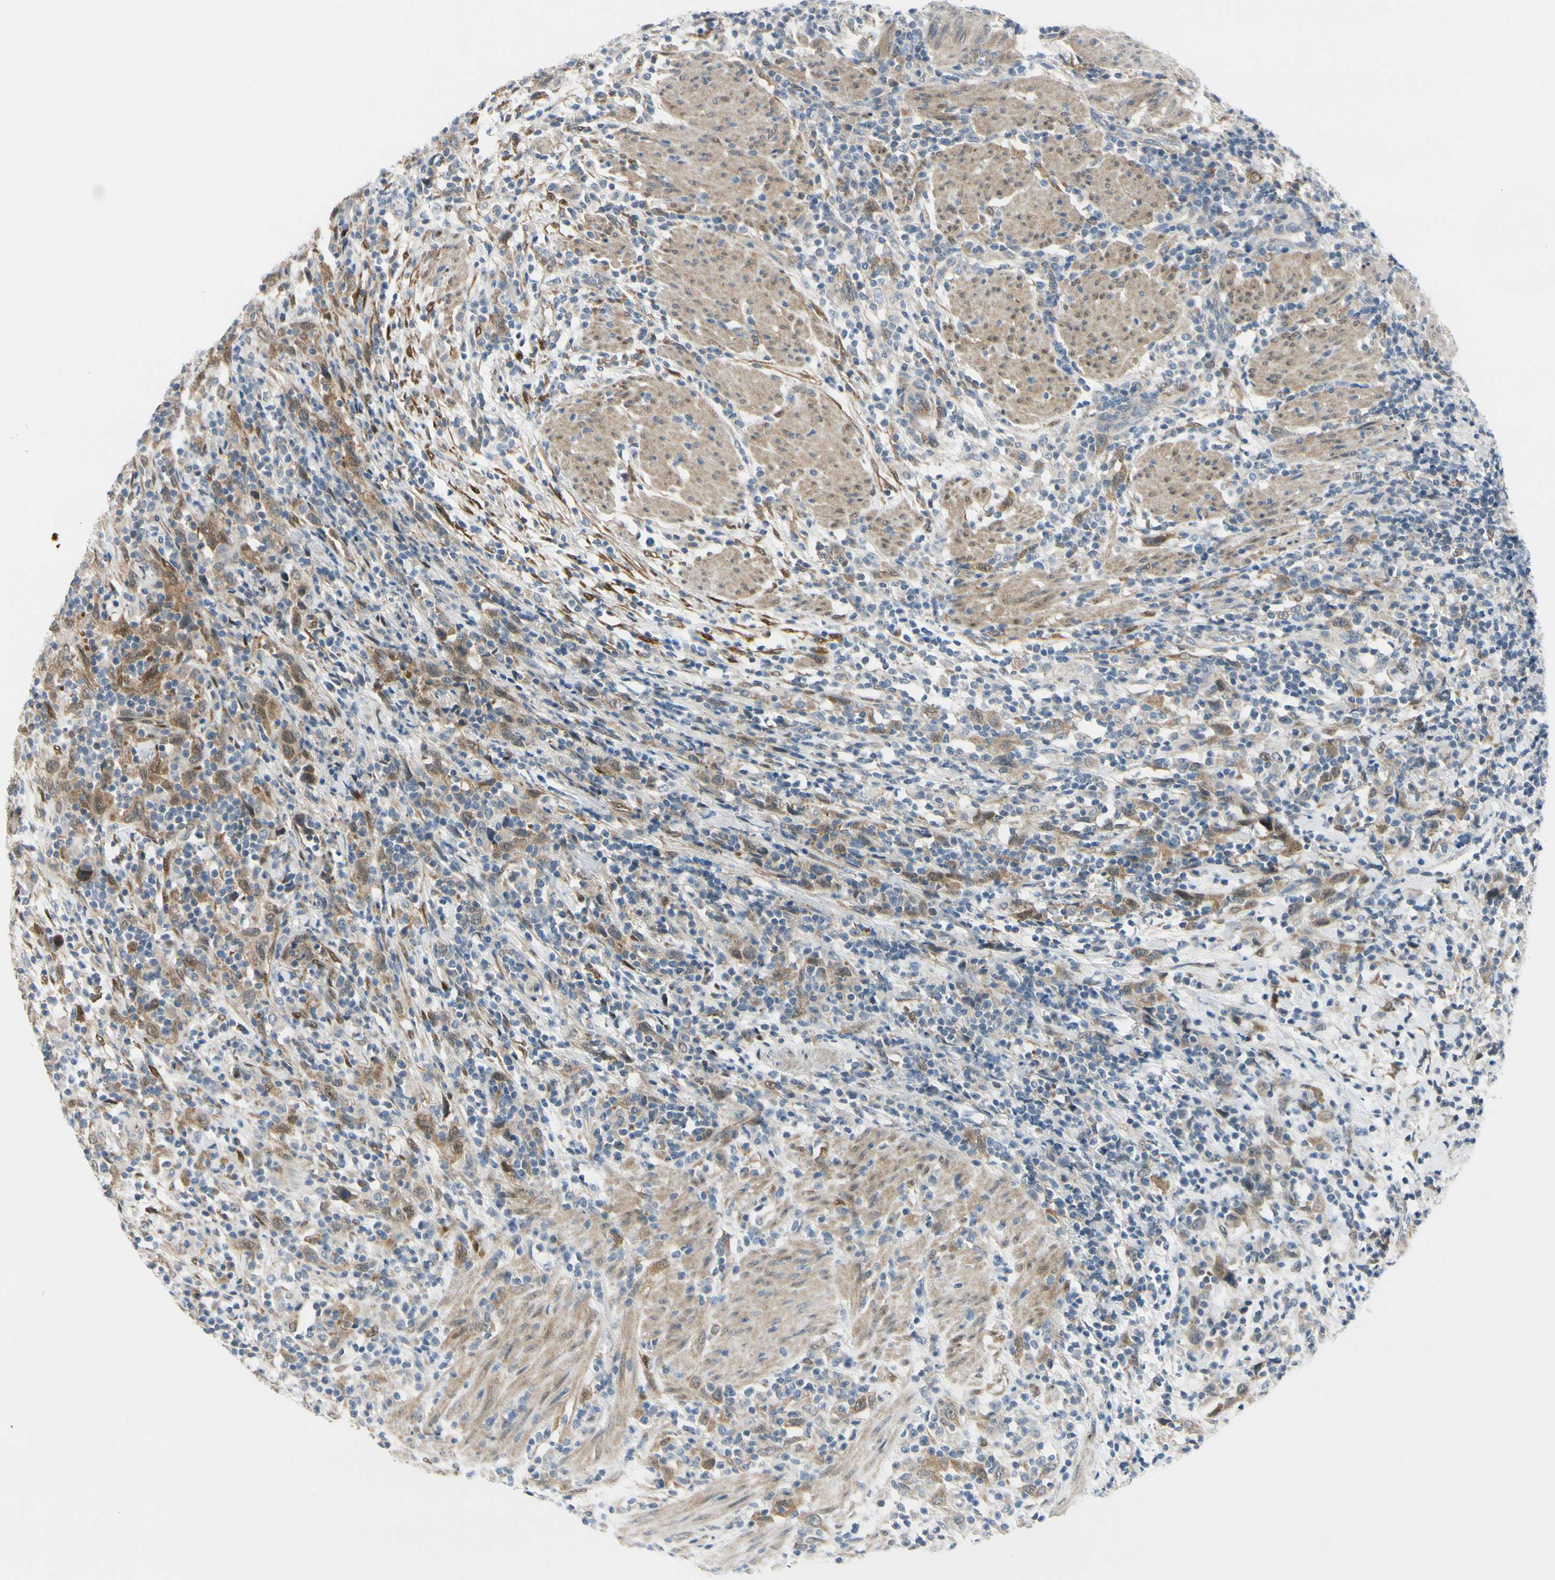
{"staining": {"intensity": "strong", "quantity": "<25%", "location": "cytoplasmic/membranous"}, "tissue": "urothelial cancer", "cell_type": "Tumor cells", "image_type": "cancer", "snomed": [{"axis": "morphology", "description": "Urothelial carcinoma, High grade"}, {"axis": "topography", "description": "Urinary bladder"}], "caption": "Protein staining of urothelial carcinoma (high-grade) tissue displays strong cytoplasmic/membranous staining in approximately <25% of tumor cells.", "gene": "FHL2", "patient": {"sex": "male", "age": 61}}